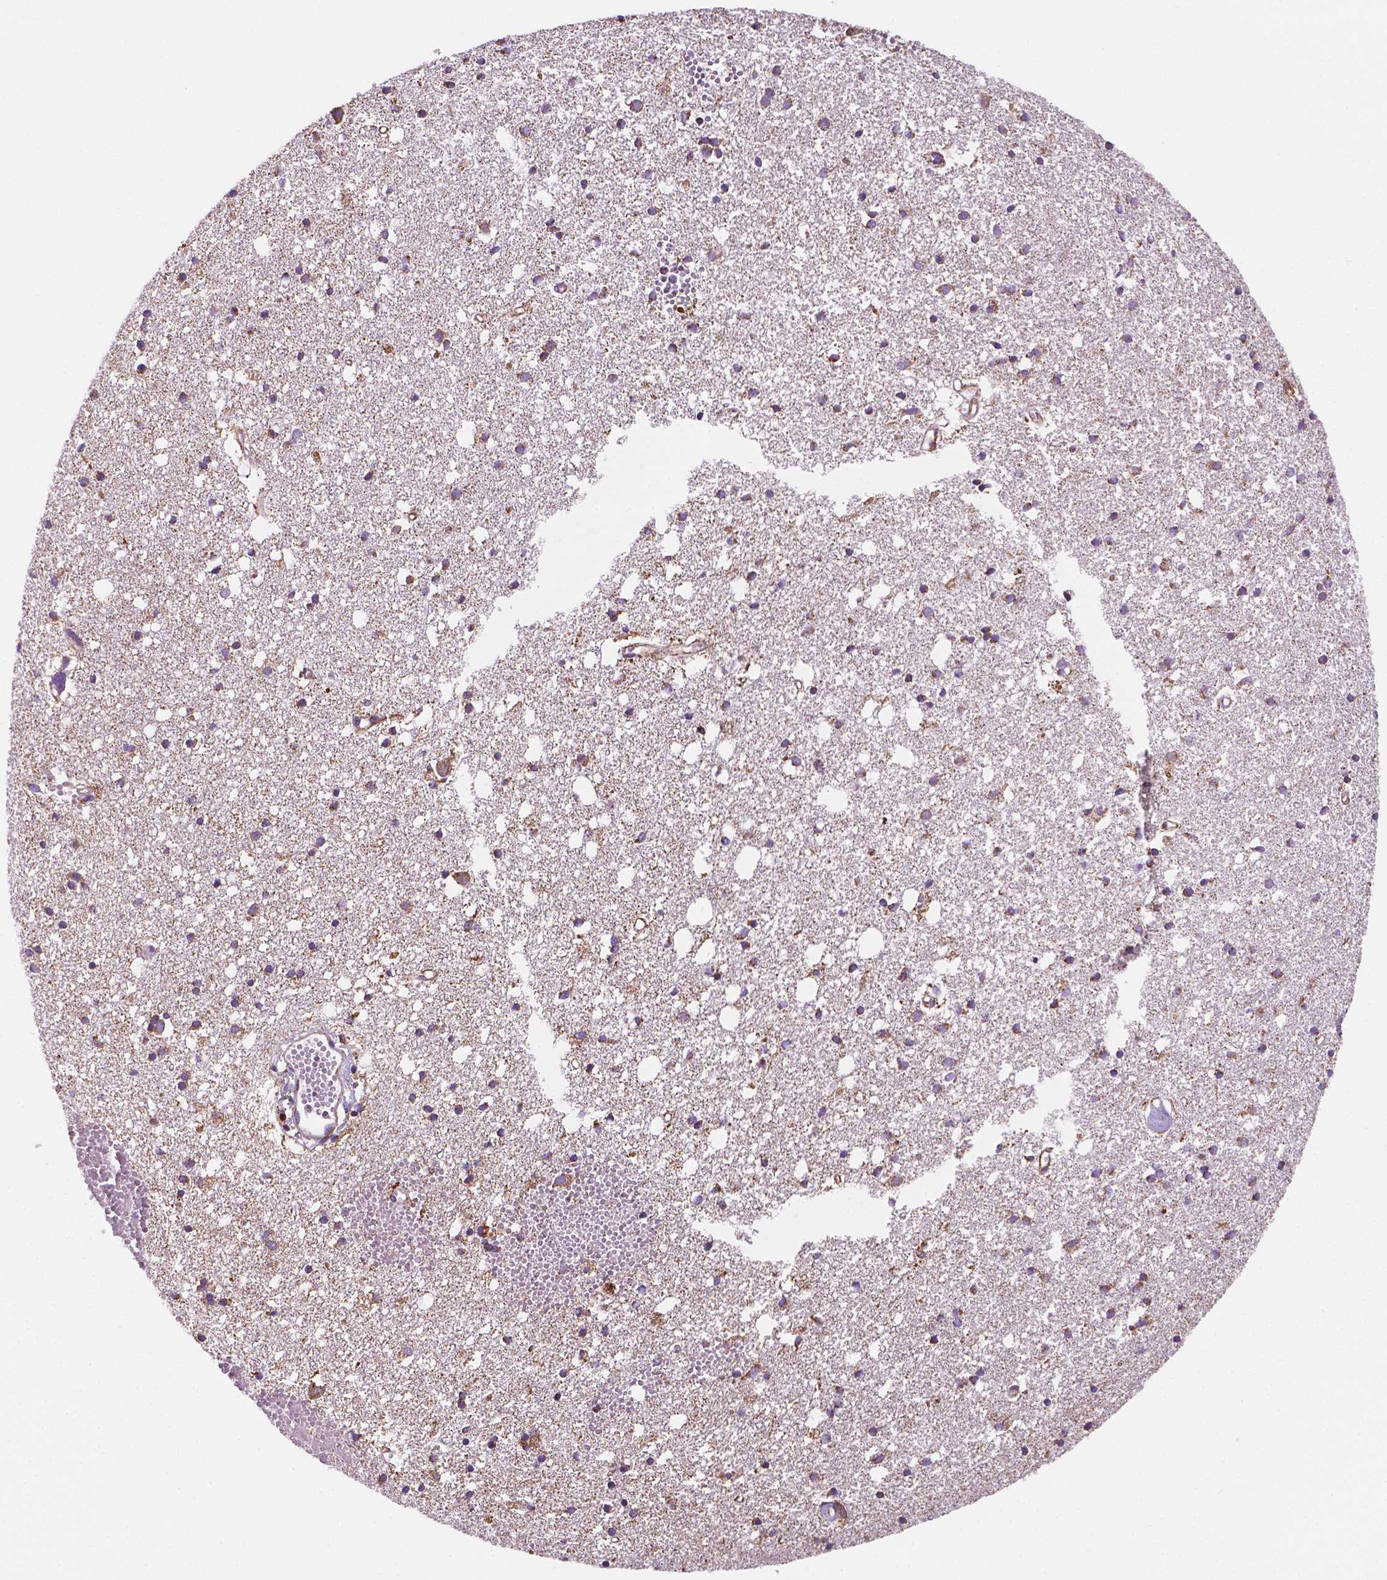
{"staining": {"intensity": "moderate", "quantity": ">75%", "location": "cytoplasmic/membranous"}, "tissue": "cerebral cortex", "cell_type": "Endothelial cells", "image_type": "normal", "snomed": [{"axis": "morphology", "description": "Normal tissue, NOS"}, {"axis": "morphology", "description": "Glioma, malignant, High grade"}, {"axis": "topography", "description": "Cerebral cortex"}], "caption": "Cerebral cortex stained with DAB immunohistochemistry shows medium levels of moderate cytoplasmic/membranous staining in approximately >75% of endothelial cells. (DAB = brown stain, brightfield microscopy at high magnification).", "gene": "GEMIN4", "patient": {"sex": "male", "age": 71}}